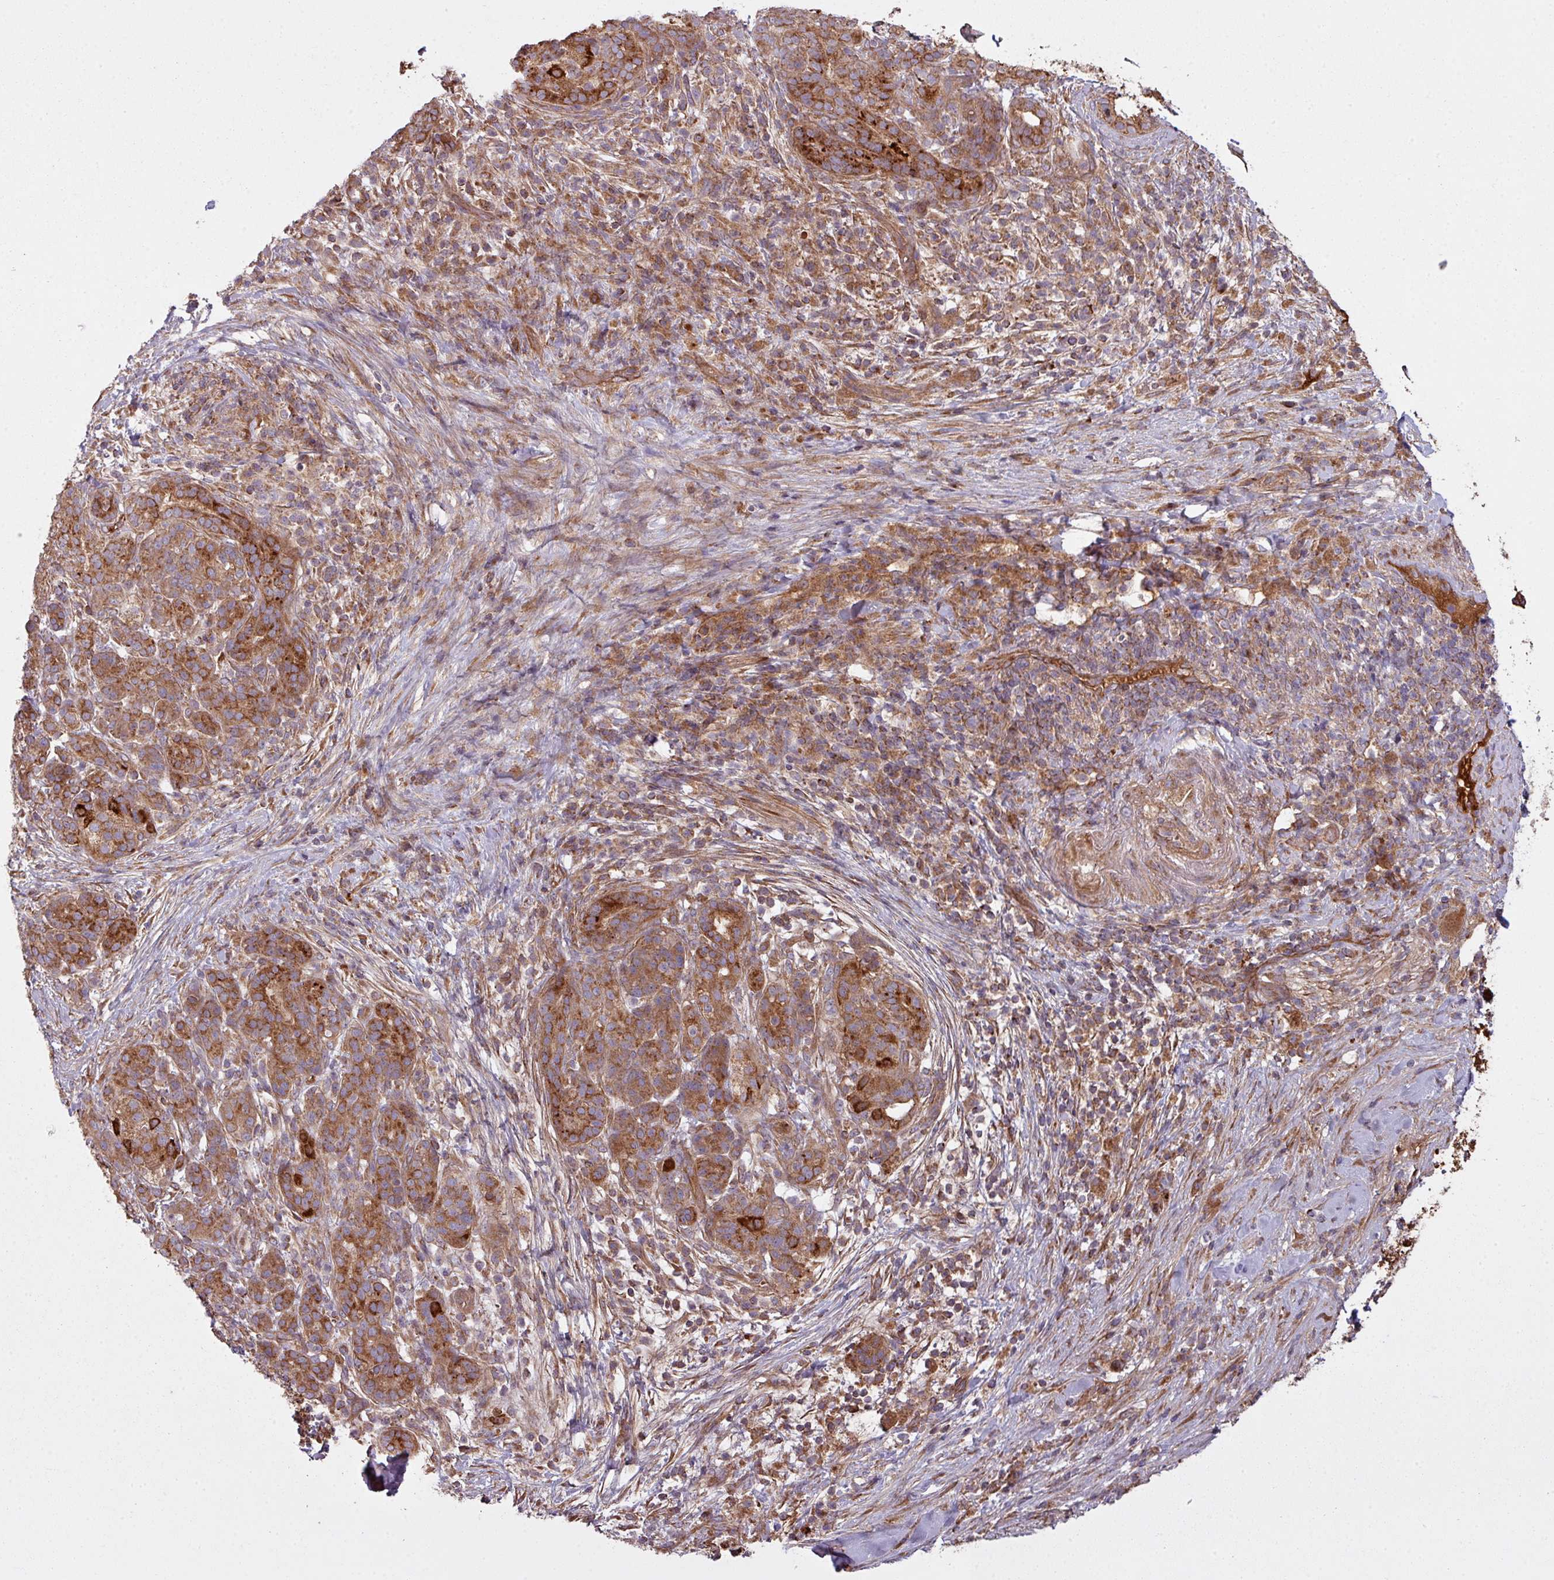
{"staining": {"intensity": "strong", "quantity": ">75%", "location": "cytoplasmic/membranous"}, "tissue": "pancreatic cancer", "cell_type": "Tumor cells", "image_type": "cancer", "snomed": [{"axis": "morphology", "description": "Adenocarcinoma, NOS"}, {"axis": "topography", "description": "Pancreas"}], "caption": "Strong cytoplasmic/membranous staining for a protein is present in approximately >75% of tumor cells of pancreatic adenocarcinoma using immunohistochemistry.", "gene": "SNRNP25", "patient": {"sex": "male", "age": 44}}